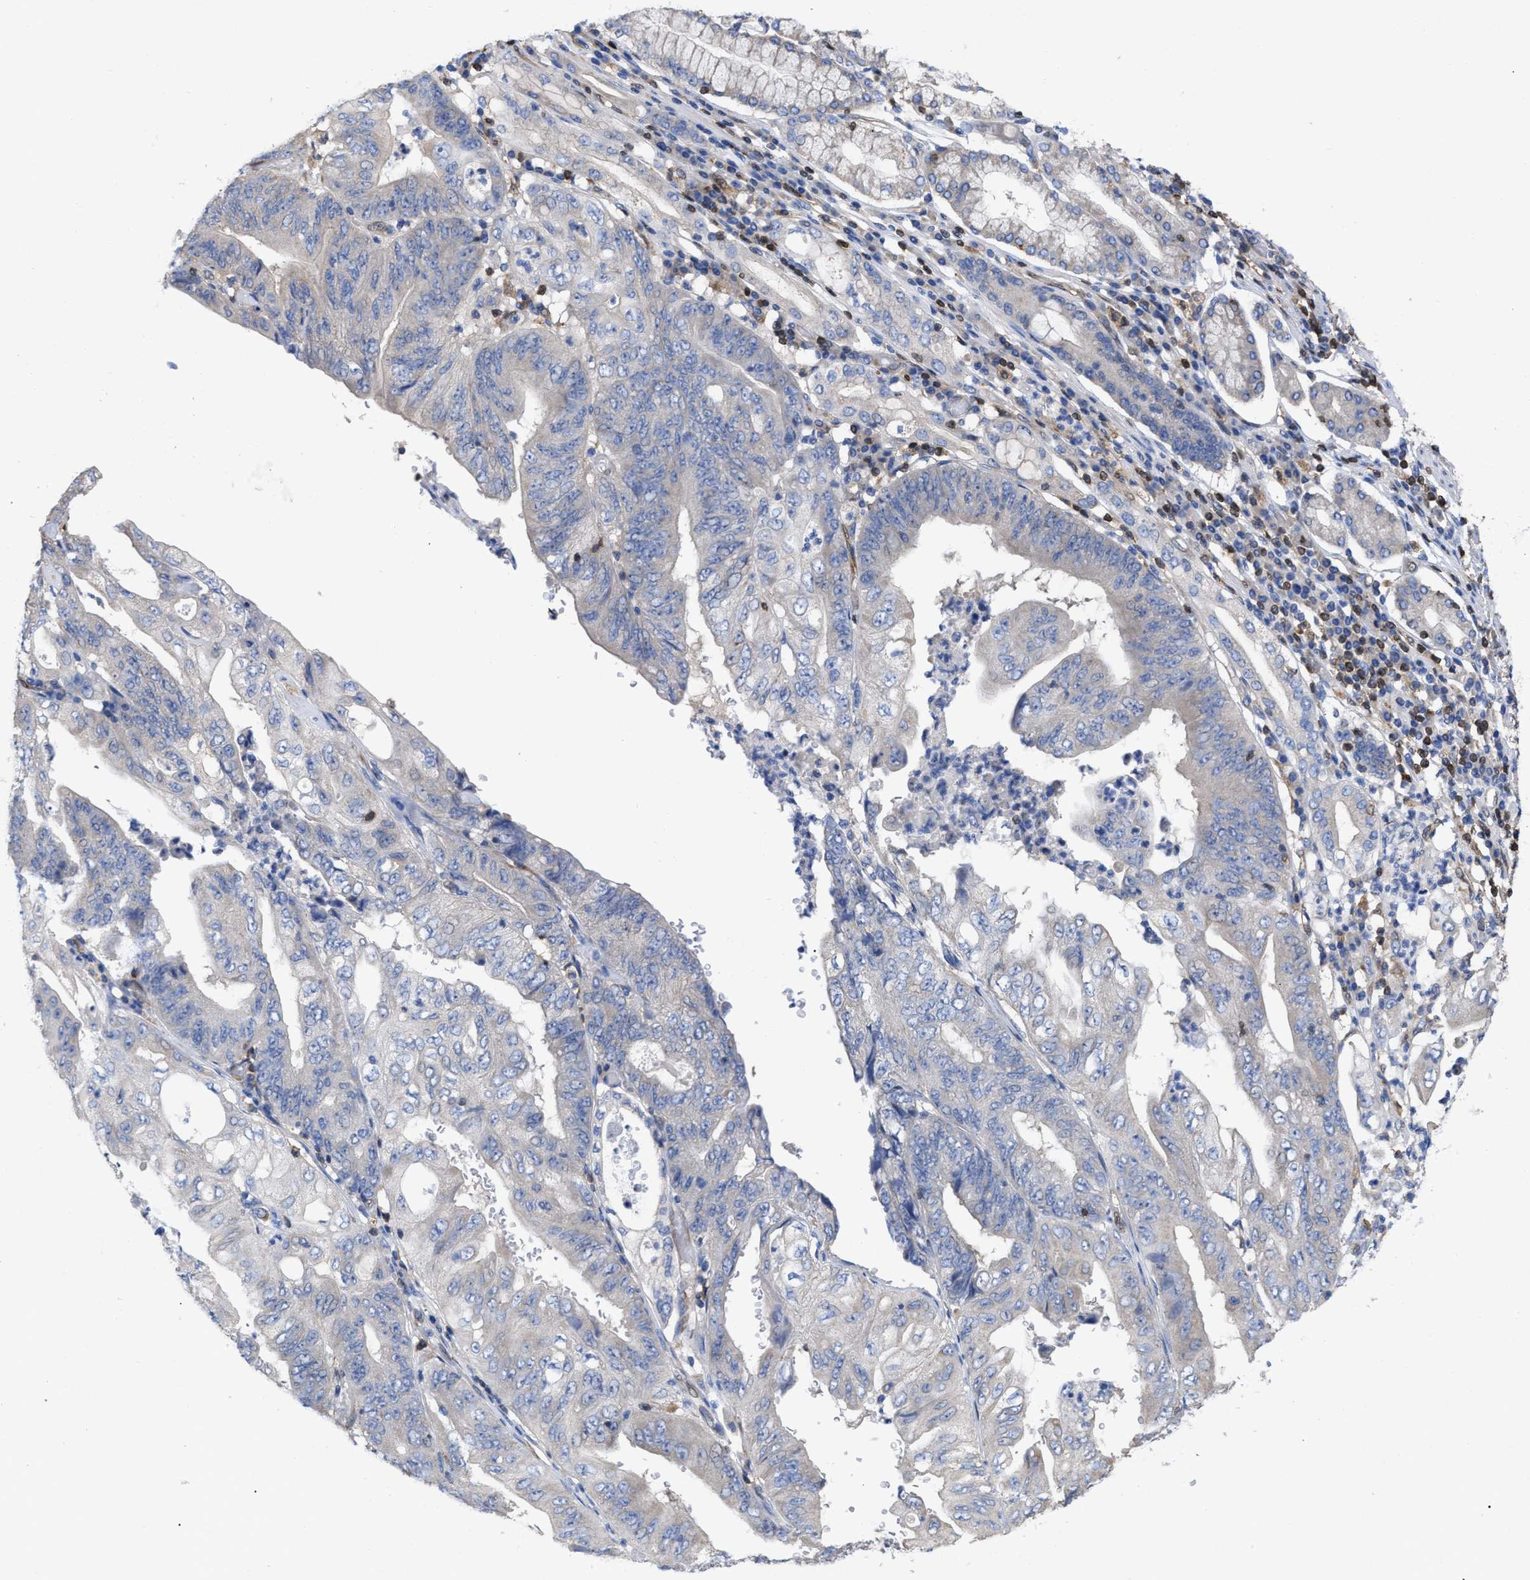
{"staining": {"intensity": "negative", "quantity": "none", "location": "none"}, "tissue": "stomach cancer", "cell_type": "Tumor cells", "image_type": "cancer", "snomed": [{"axis": "morphology", "description": "Adenocarcinoma, NOS"}, {"axis": "topography", "description": "Stomach"}], "caption": "IHC micrograph of neoplastic tissue: human stomach adenocarcinoma stained with DAB (3,3'-diaminobenzidine) shows no significant protein expression in tumor cells.", "gene": "GIMAP4", "patient": {"sex": "female", "age": 73}}